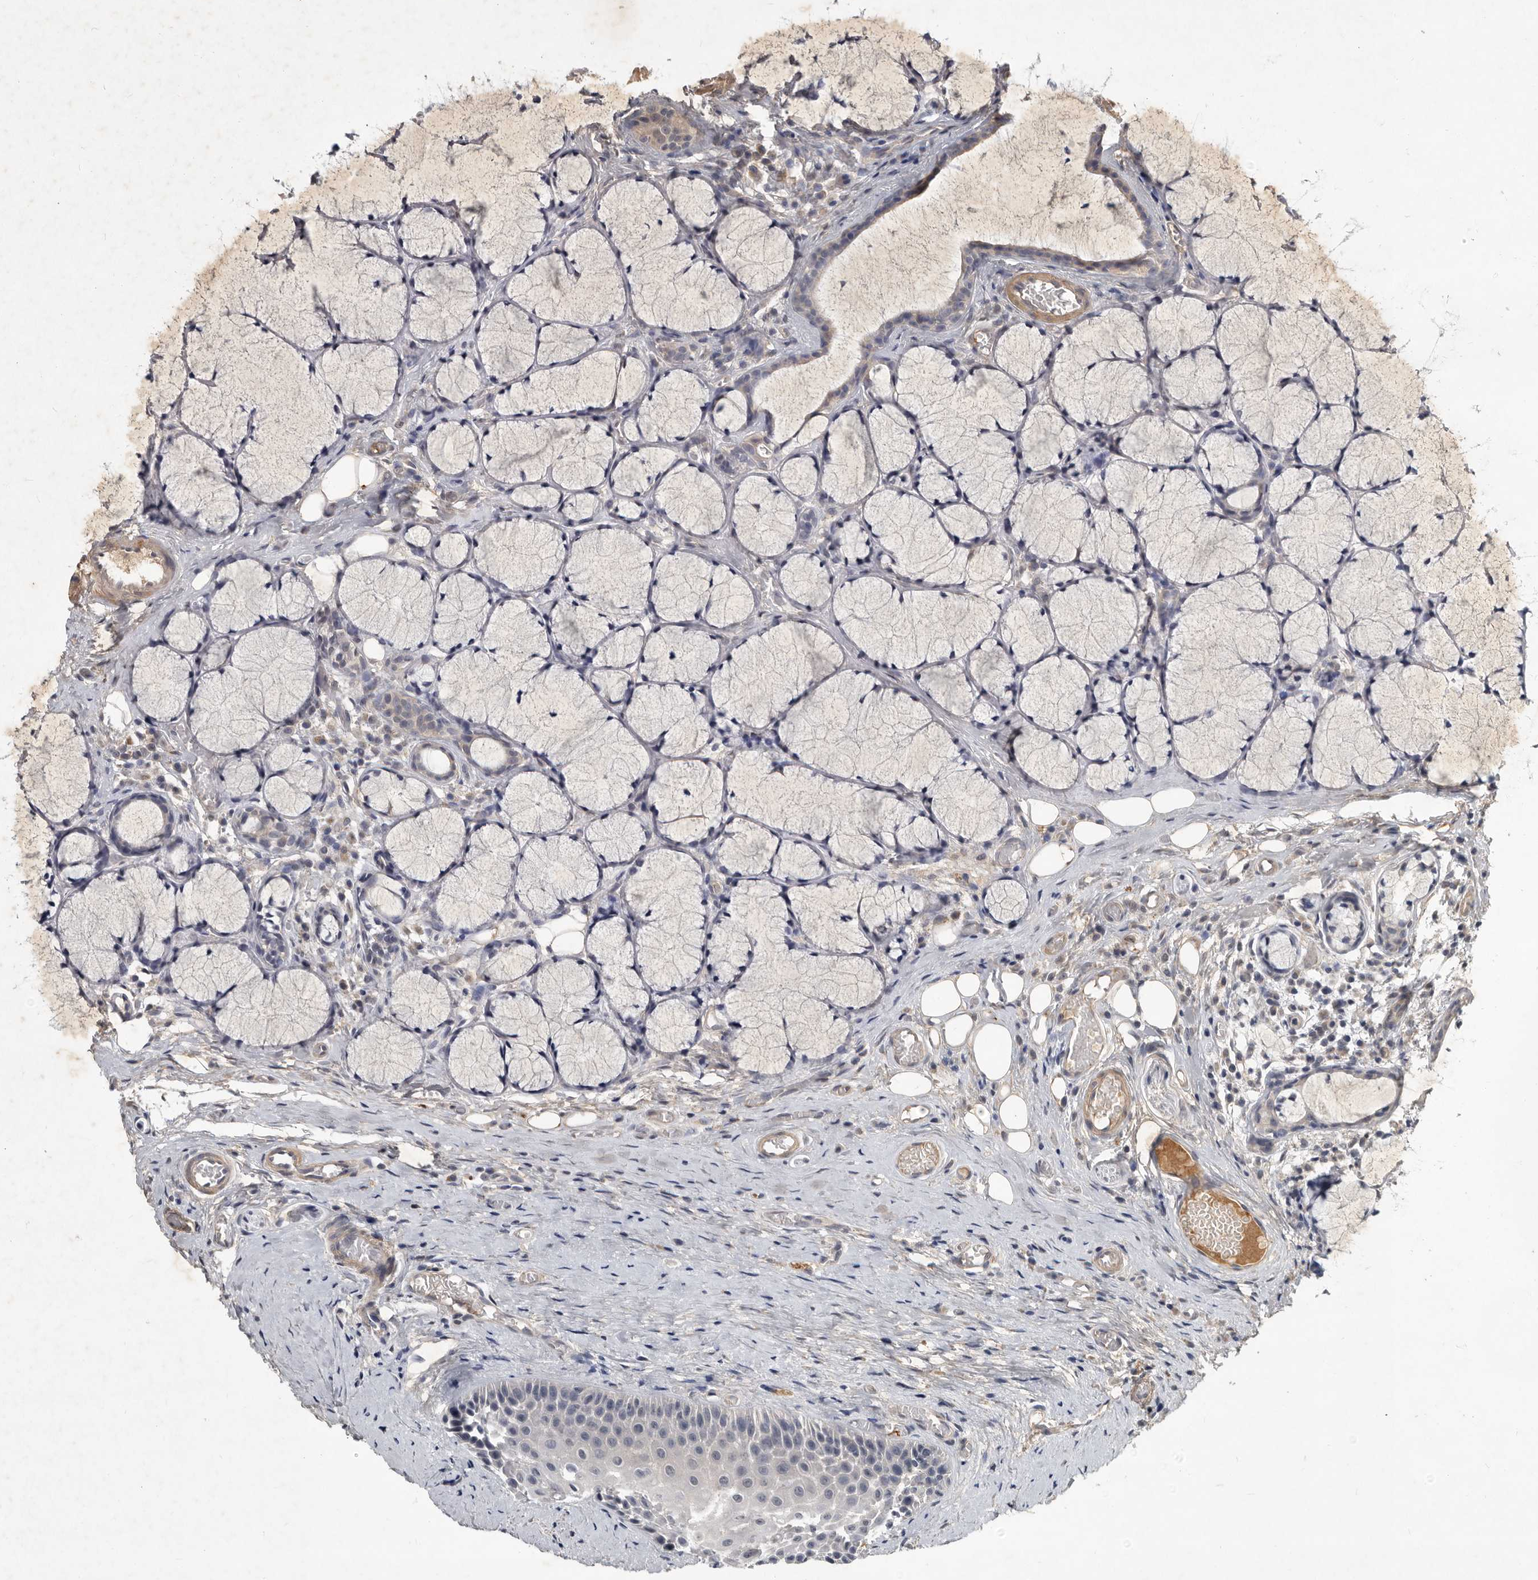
{"staining": {"intensity": "negative", "quantity": "none", "location": "none"}, "tissue": "oral mucosa", "cell_type": "Squamous epithelial cells", "image_type": "normal", "snomed": [{"axis": "morphology", "description": "Normal tissue, NOS"}, {"axis": "topography", "description": "Oral tissue"}], "caption": "The image reveals no staining of squamous epithelial cells in benign oral mucosa.", "gene": "DNAJC28", "patient": {"sex": "male", "age": 66}}